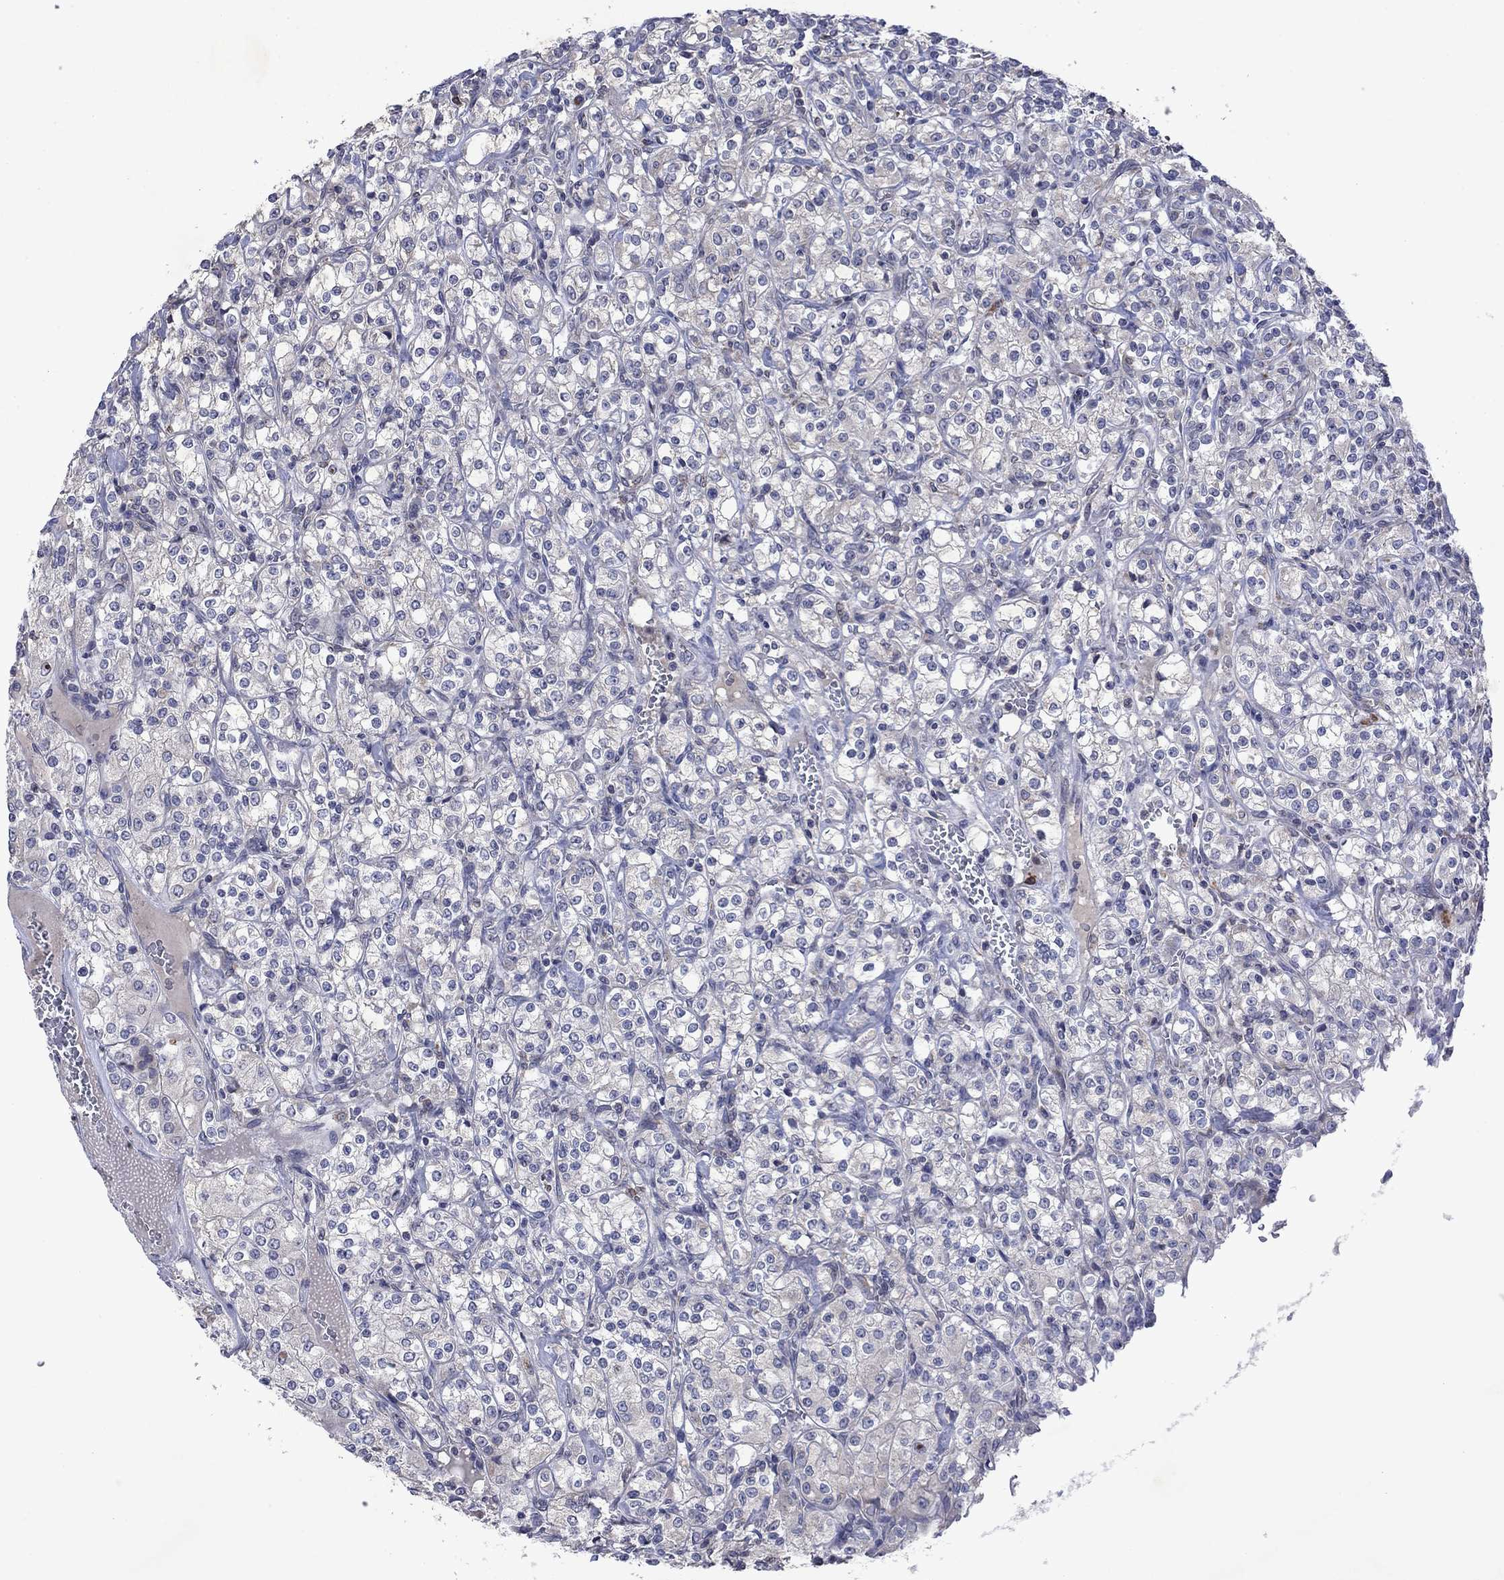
{"staining": {"intensity": "negative", "quantity": "none", "location": "none"}, "tissue": "renal cancer", "cell_type": "Tumor cells", "image_type": "cancer", "snomed": [{"axis": "morphology", "description": "Adenocarcinoma, NOS"}, {"axis": "topography", "description": "Kidney"}], "caption": "Immunohistochemistry photomicrograph of neoplastic tissue: human adenocarcinoma (renal) stained with DAB reveals no significant protein expression in tumor cells. Nuclei are stained in blue.", "gene": "TMEM97", "patient": {"sex": "male", "age": 77}}